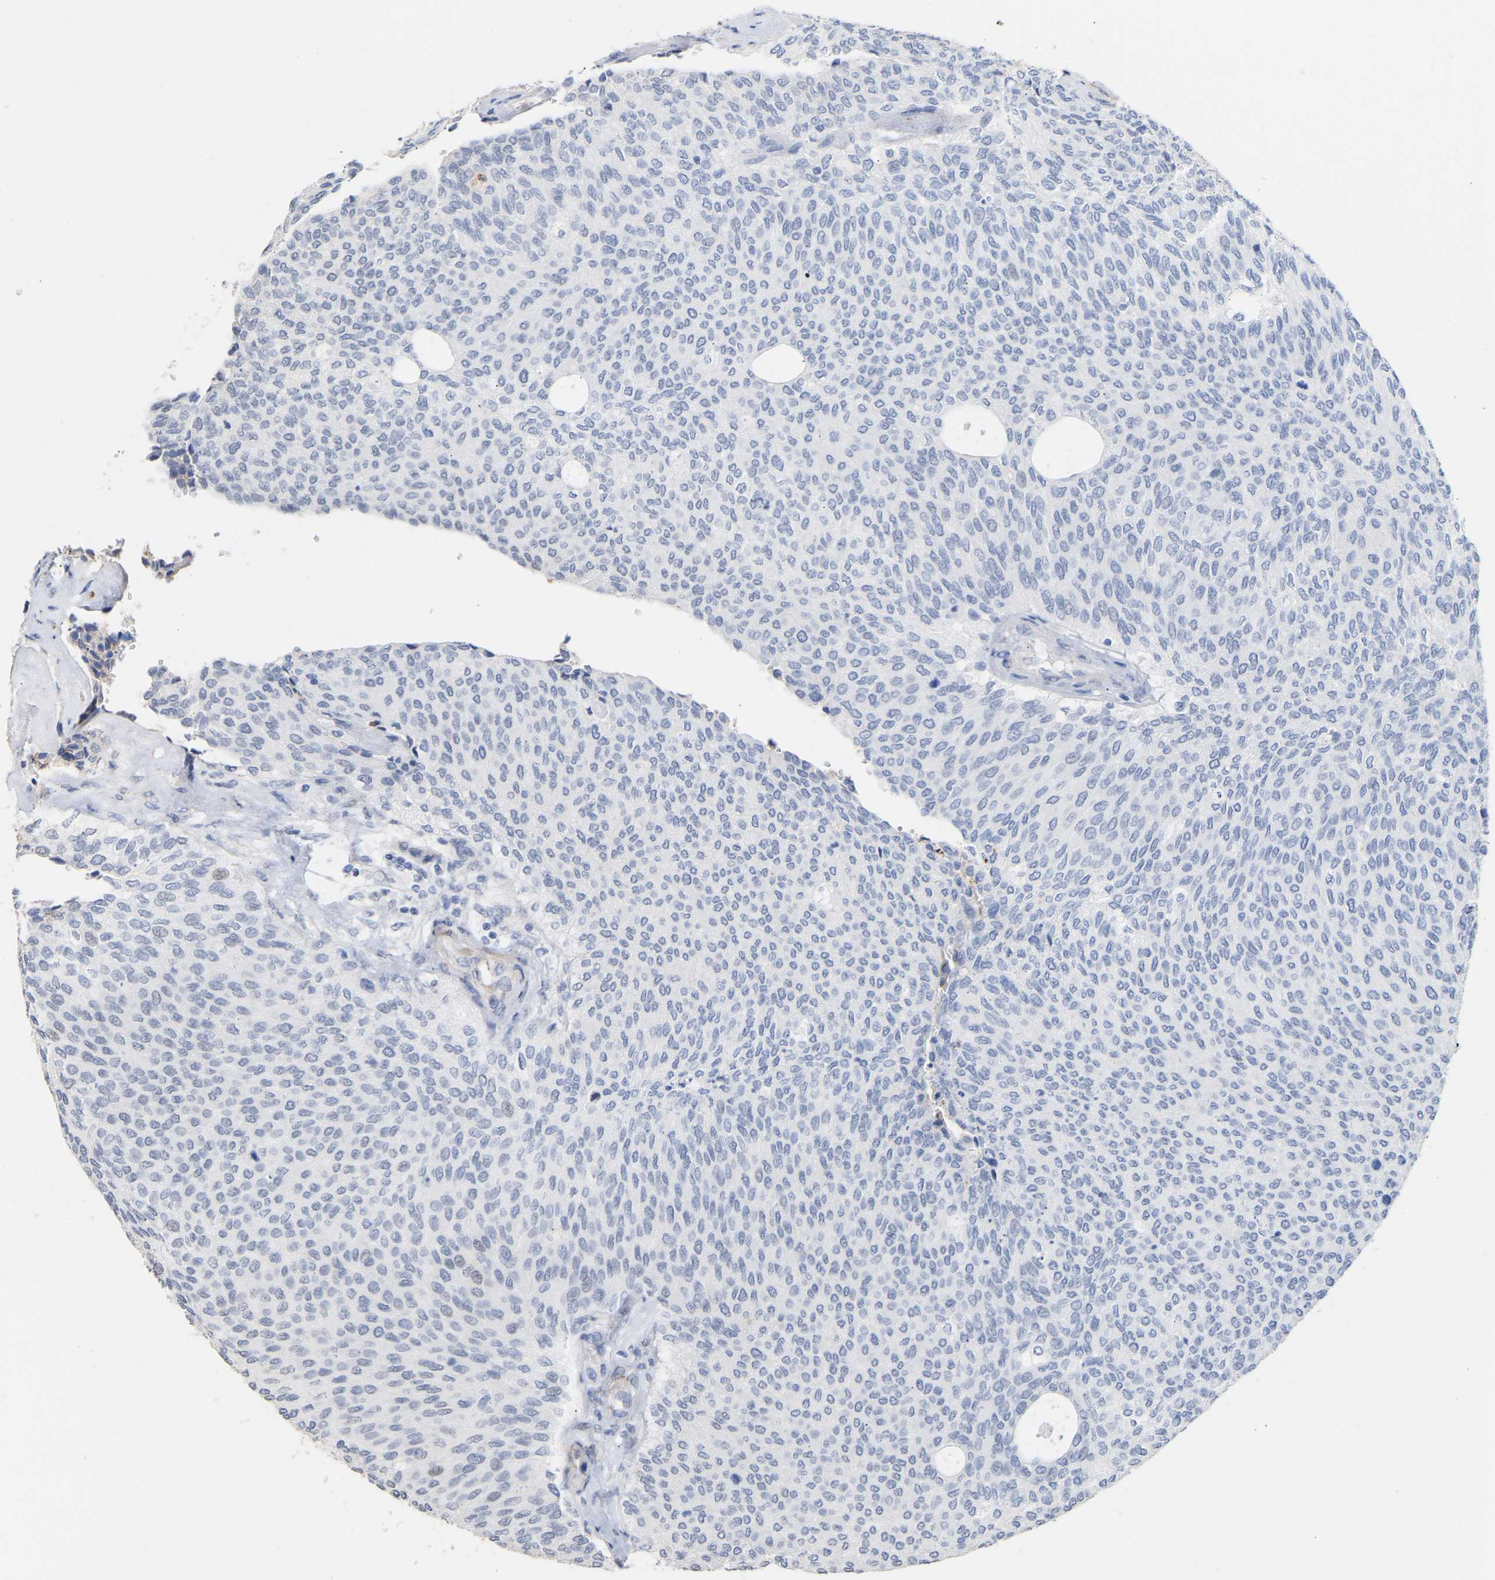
{"staining": {"intensity": "negative", "quantity": "none", "location": "none"}, "tissue": "urothelial cancer", "cell_type": "Tumor cells", "image_type": "cancer", "snomed": [{"axis": "morphology", "description": "Urothelial carcinoma, Low grade"}, {"axis": "topography", "description": "Urinary bladder"}], "caption": "Immunohistochemistry image of human urothelial cancer stained for a protein (brown), which displays no expression in tumor cells.", "gene": "AMPH", "patient": {"sex": "female", "age": 79}}